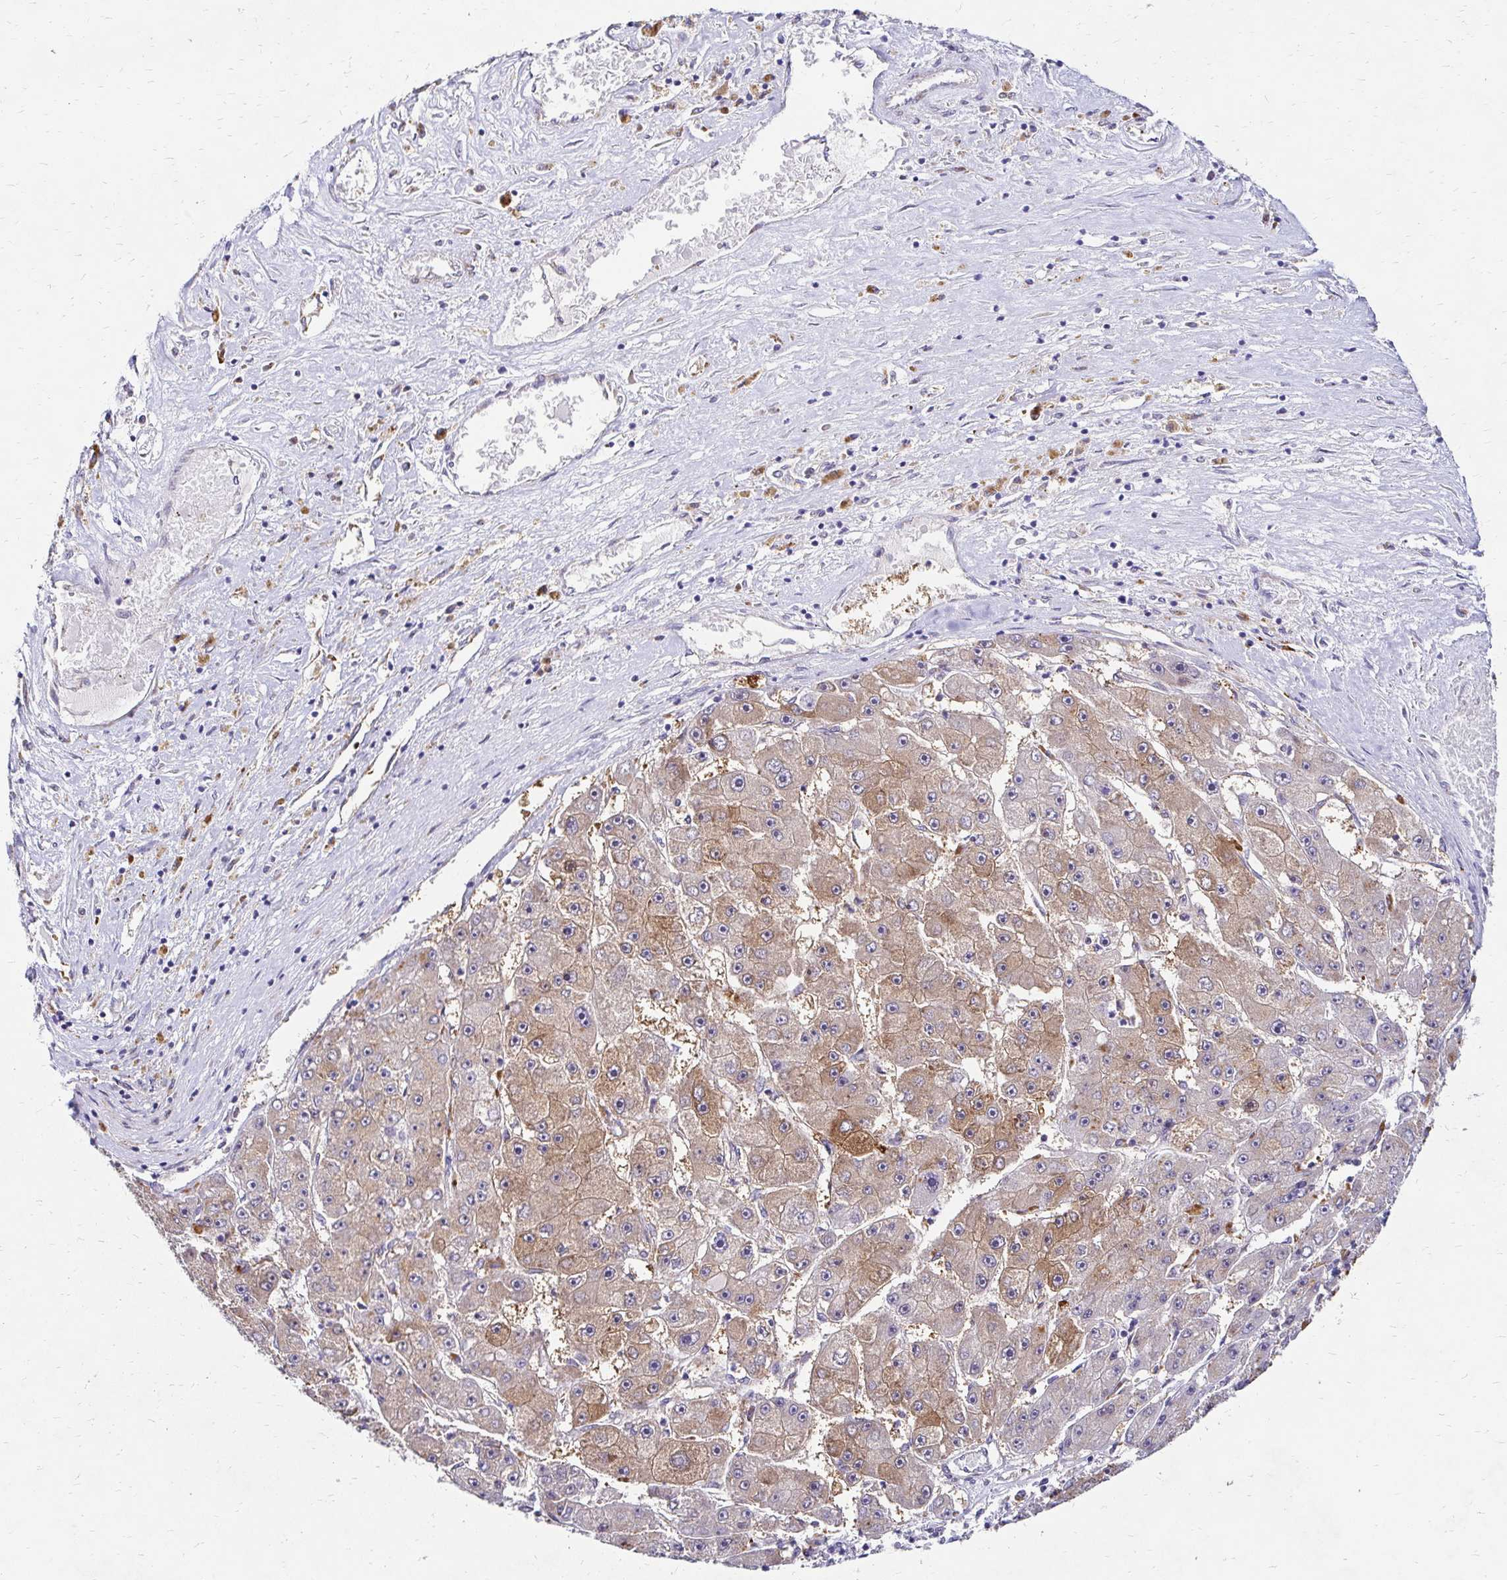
{"staining": {"intensity": "moderate", "quantity": "25%-75%", "location": "cytoplasmic/membranous"}, "tissue": "liver cancer", "cell_type": "Tumor cells", "image_type": "cancer", "snomed": [{"axis": "morphology", "description": "Carcinoma, Hepatocellular, NOS"}, {"axis": "topography", "description": "Liver"}], "caption": "Brown immunohistochemical staining in human liver cancer reveals moderate cytoplasmic/membranous expression in approximately 25%-75% of tumor cells.", "gene": "IDUA", "patient": {"sex": "female", "age": 61}}